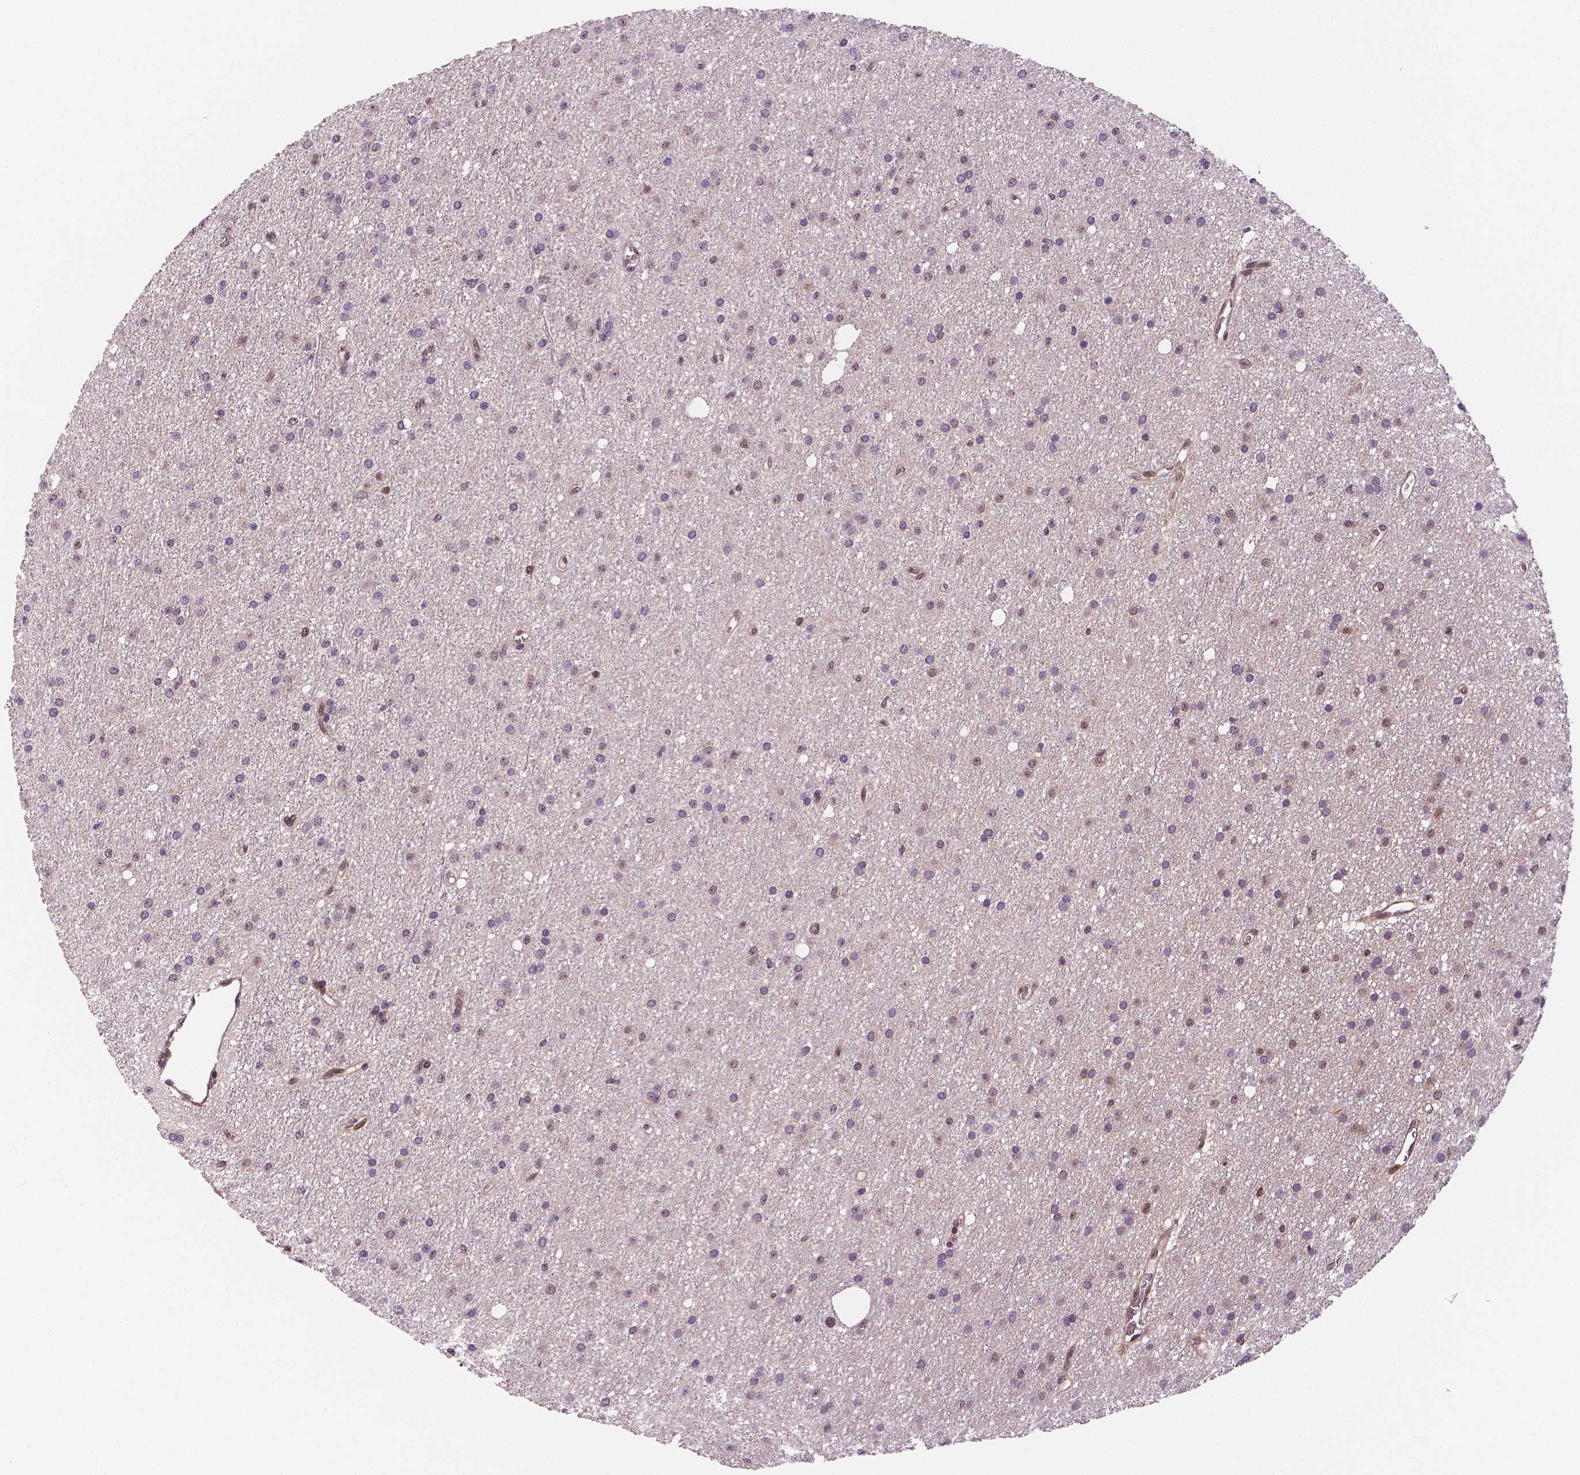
{"staining": {"intensity": "negative", "quantity": "none", "location": "none"}, "tissue": "glioma", "cell_type": "Tumor cells", "image_type": "cancer", "snomed": [{"axis": "morphology", "description": "Glioma, malignant, Low grade"}, {"axis": "topography", "description": "Brain"}], "caption": "Malignant glioma (low-grade) was stained to show a protein in brown. There is no significant staining in tumor cells.", "gene": "STAT3", "patient": {"sex": "male", "age": 27}}